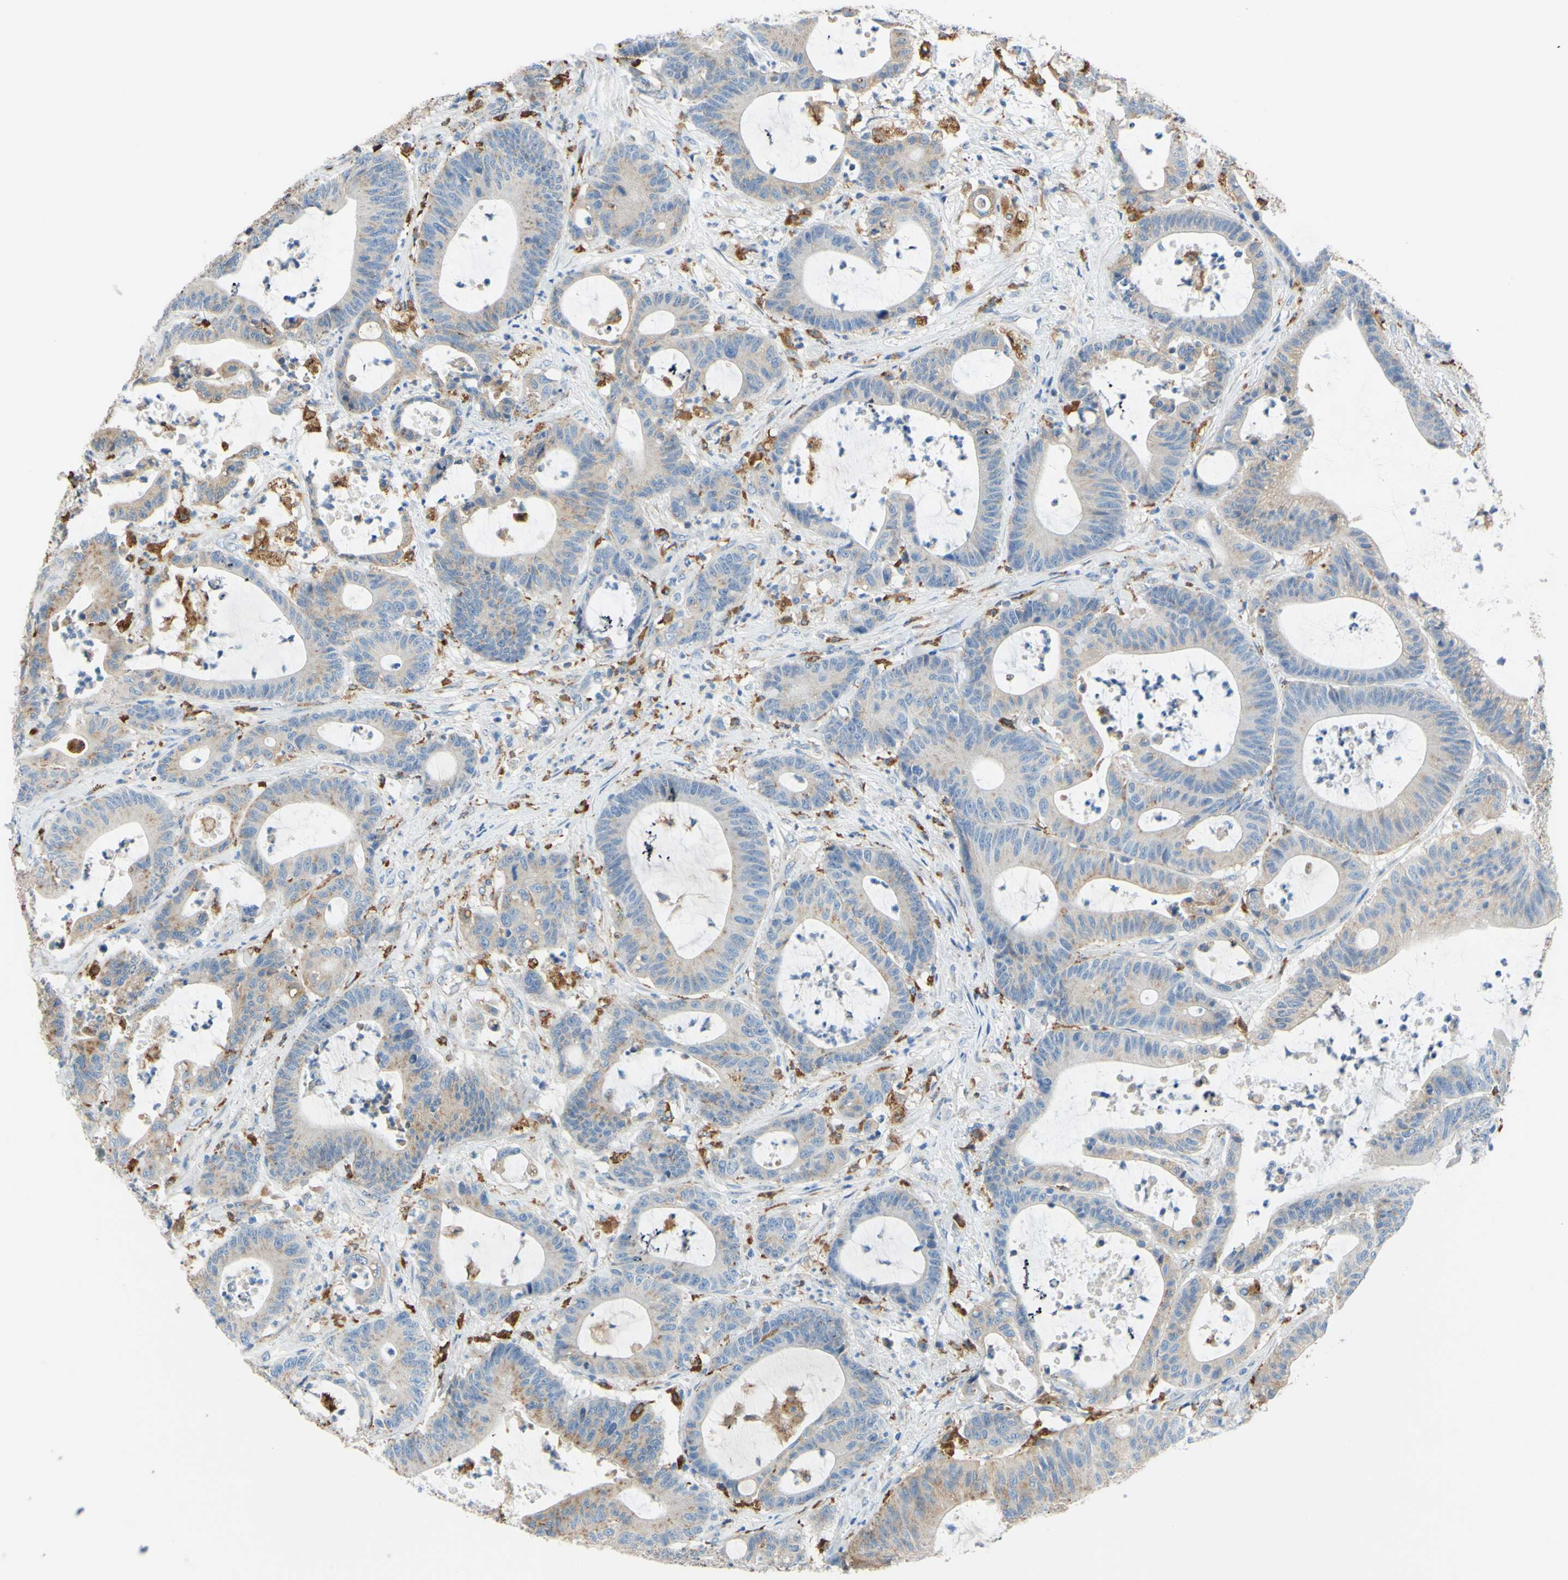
{"staining": {"intensity": "weak", "quantity": "25%-75%", "location": "cytoplasmic/membranous"}, "tissue": "colorectal cancer", "cell_type": "Tumor cells", "image_type": "cancer", "snomed": [{"axis": "morphology", "description": "Adenocarcinoma, NOS"}, {"axis": "topography", "description": "Colon"}], "caption": "Immunohistochemistry (IHC) staining of colorectal adenocarcinoma, which exhibits low levels of weak cytoplasmic/membranous positivity in approximately 25%-75% of tumor cells indicating weak cytoplasmic/membranous protein staining. The staining was performed using DAB (3,3'-diaminobenzidine) (brown) for protein detection and nuclei were counterstained in hematoxylin (blue).", "gene": "CTSD", "patient": {"sex": "female", "age": 84}}